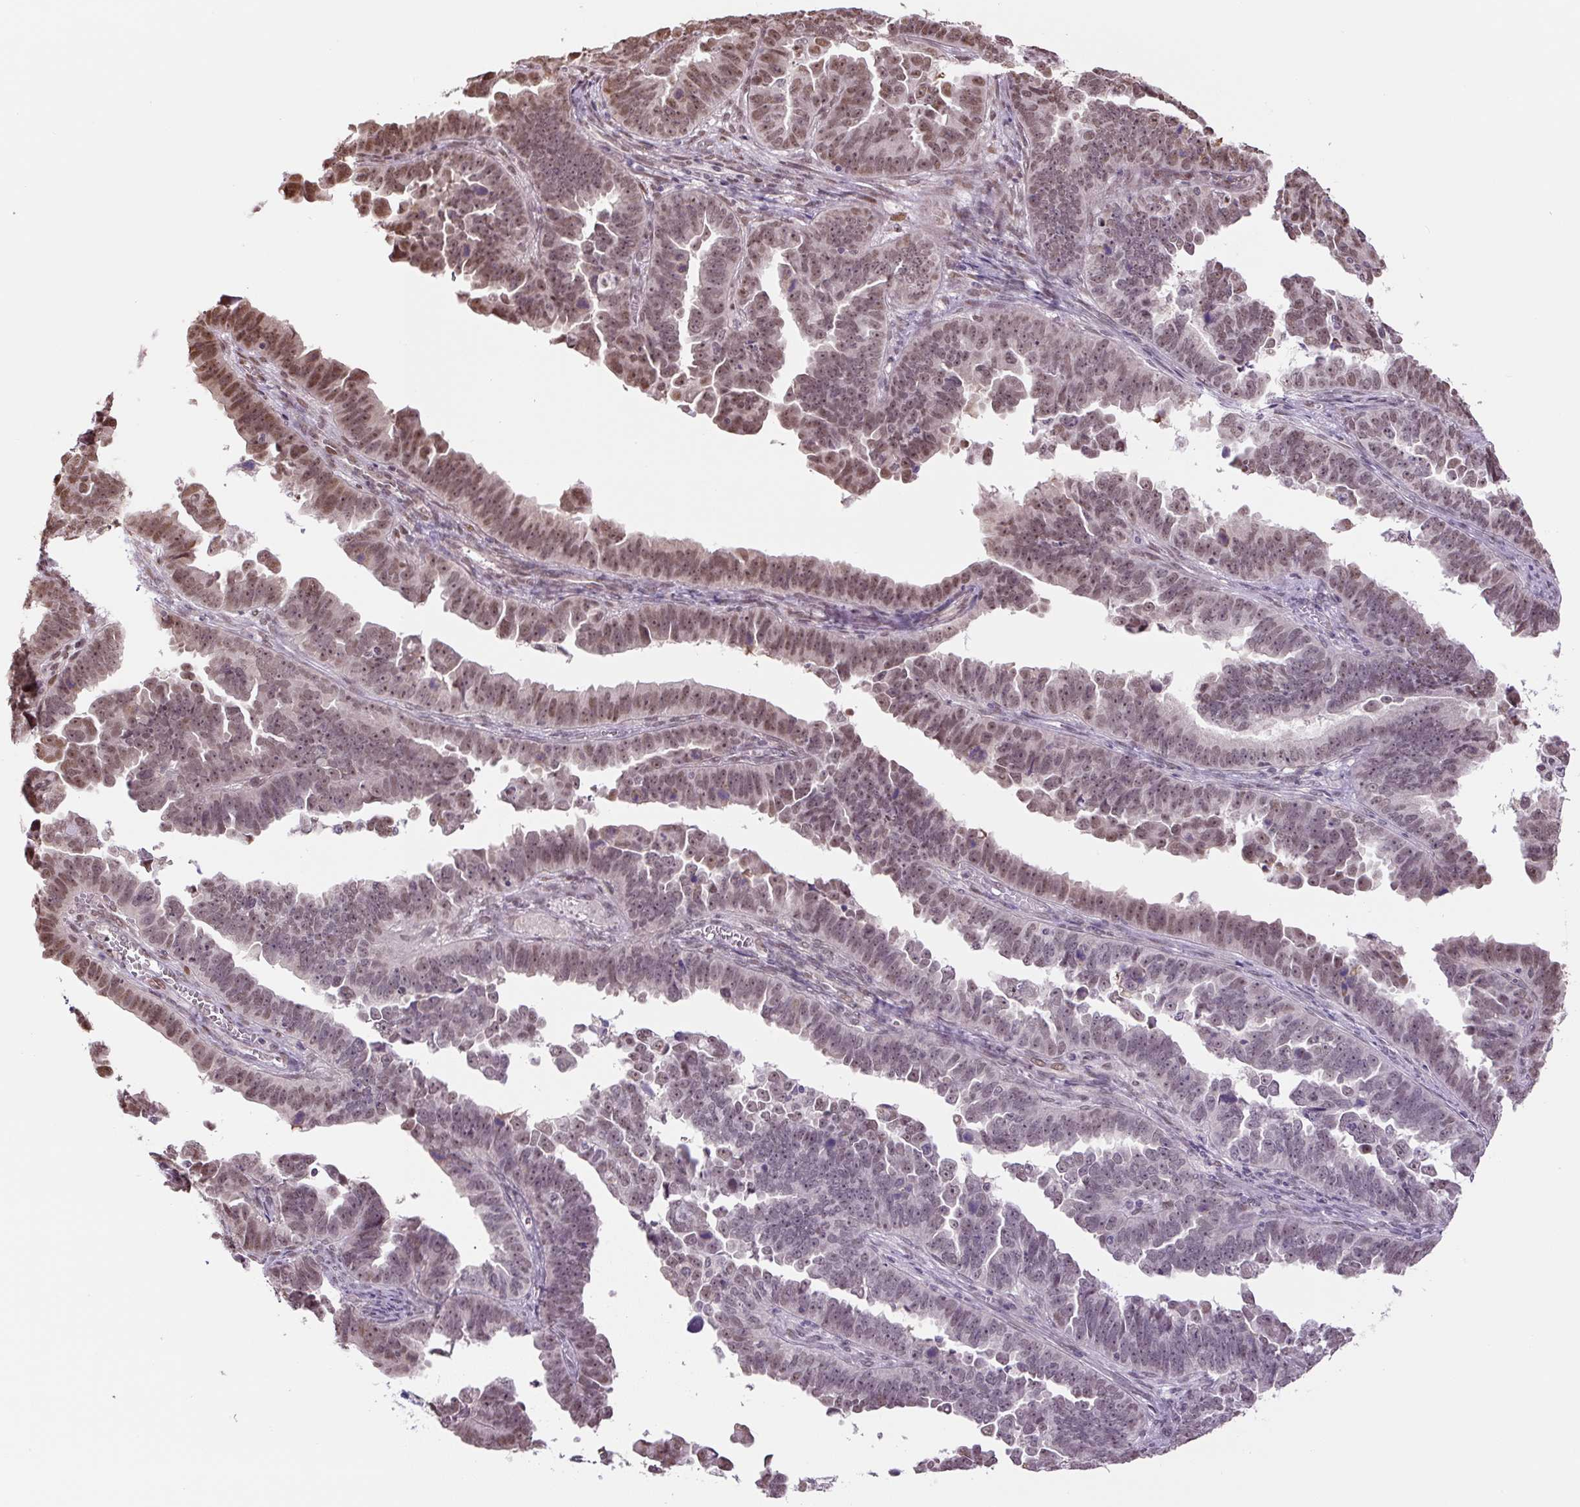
{"staining": {"intensity": "moderate", "quantity": ">75%", "location": "nuclear"}, "tissue": "endometrial cancer", "cell_type": "Tumor cells", "image_type": "cancer", "snomed": [{"axis": "morphology", "description": "Adenocarcinoma, NOS"}, {"axis": "topography", "description": "Endometrium"}], "caption": "Endometrial cancer (adenocarcinoma) was stained to show a protein in brown. There is medium levels of moderate nuclear staining in about >75% of tumor cells.", "gene": "TCFL5", "patient": {"sex": "female", "age": 75}}